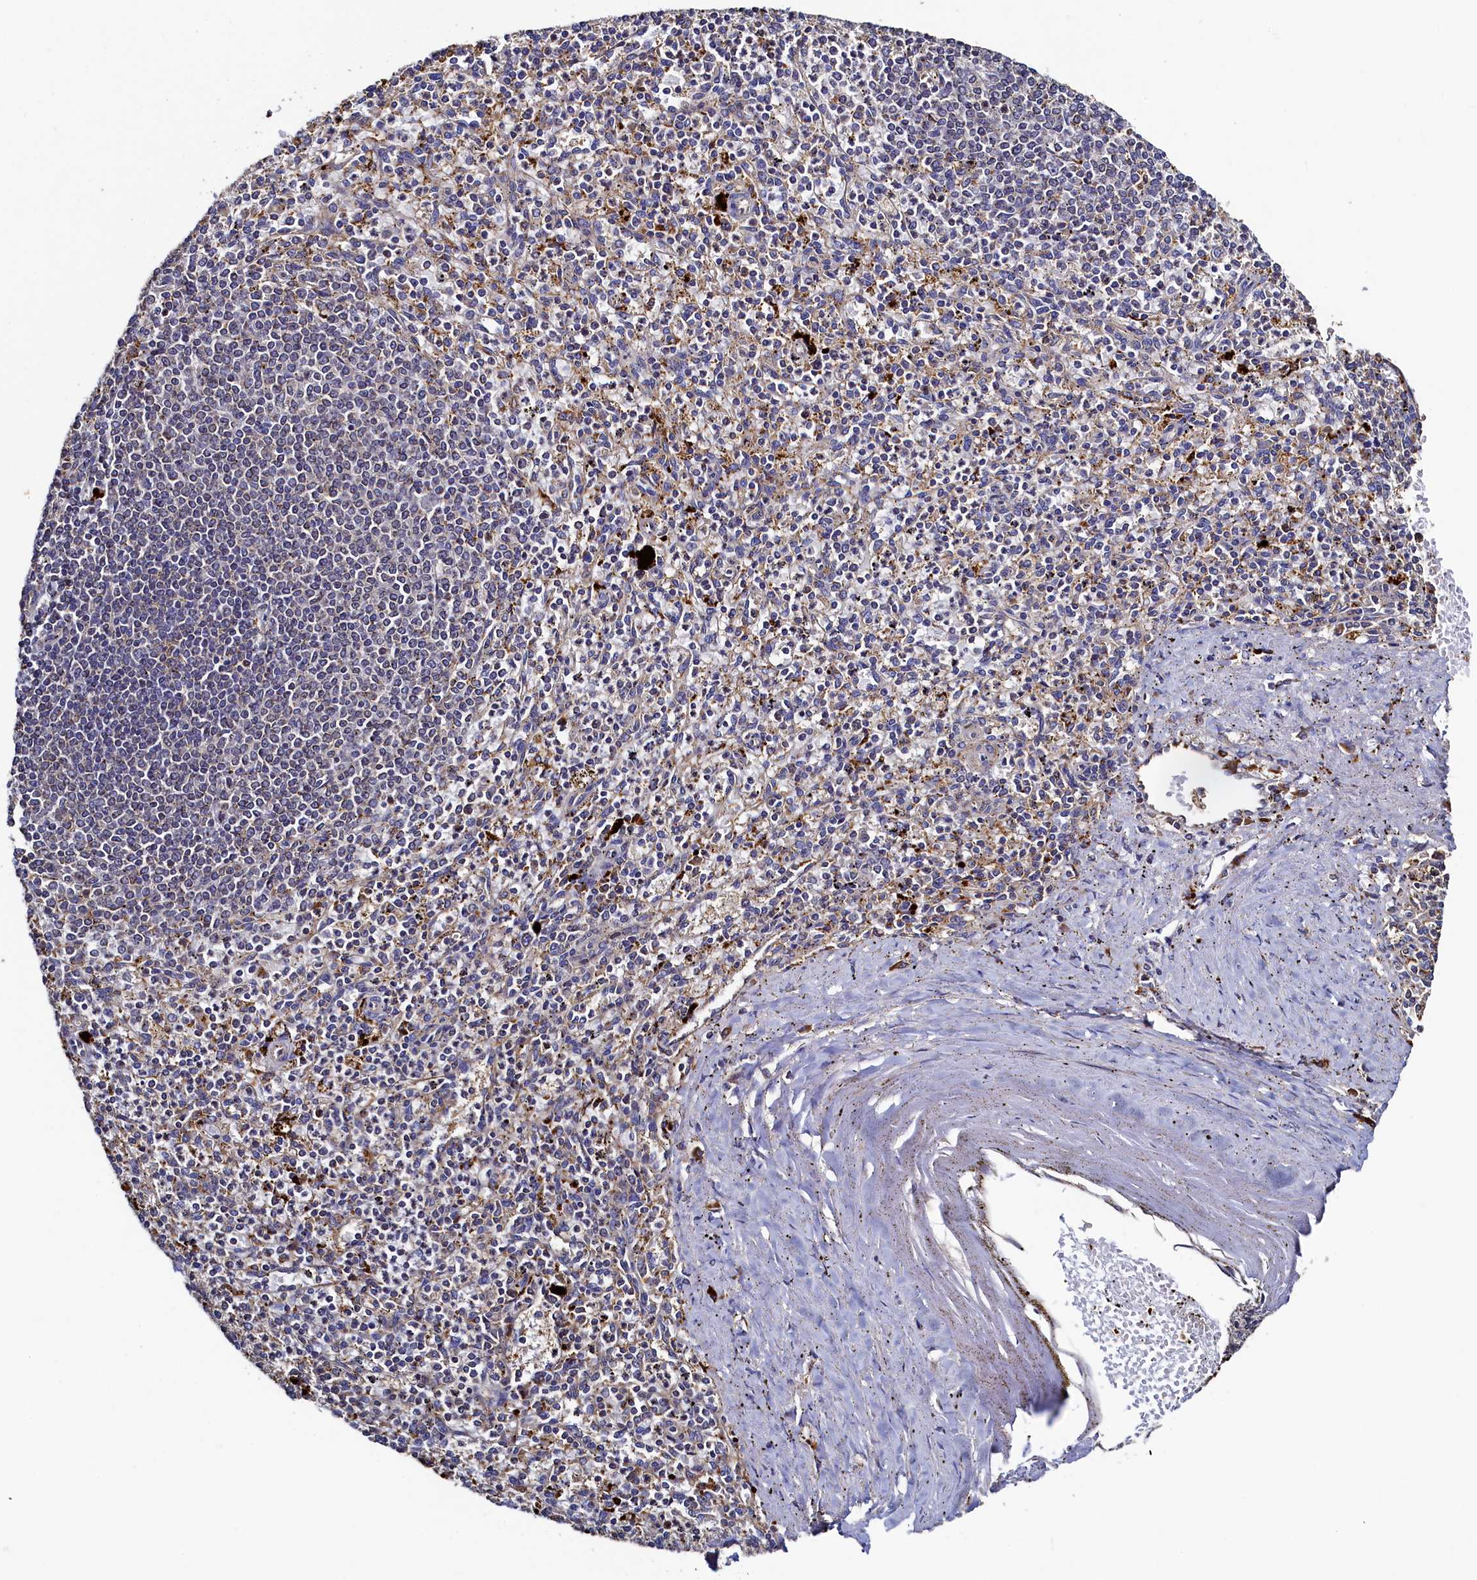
{"staining": {"intensity": "negative", "quantity": "none", "location": "none"}, "tissue": "spleen", "cell_type": "Cells in red pulp", "image_type": "normal", "snomed": [{"axis": "morphology", "description": "Normal tissue, NOS"}, {"axis": "topography", "description": "Spleen"}], "caption": "Immunohistochemical staining of normal human spleen shows no significant staining in cells in red pulp.", "gene": "TK2", "patient": {"sex": "male", "age": 72}}